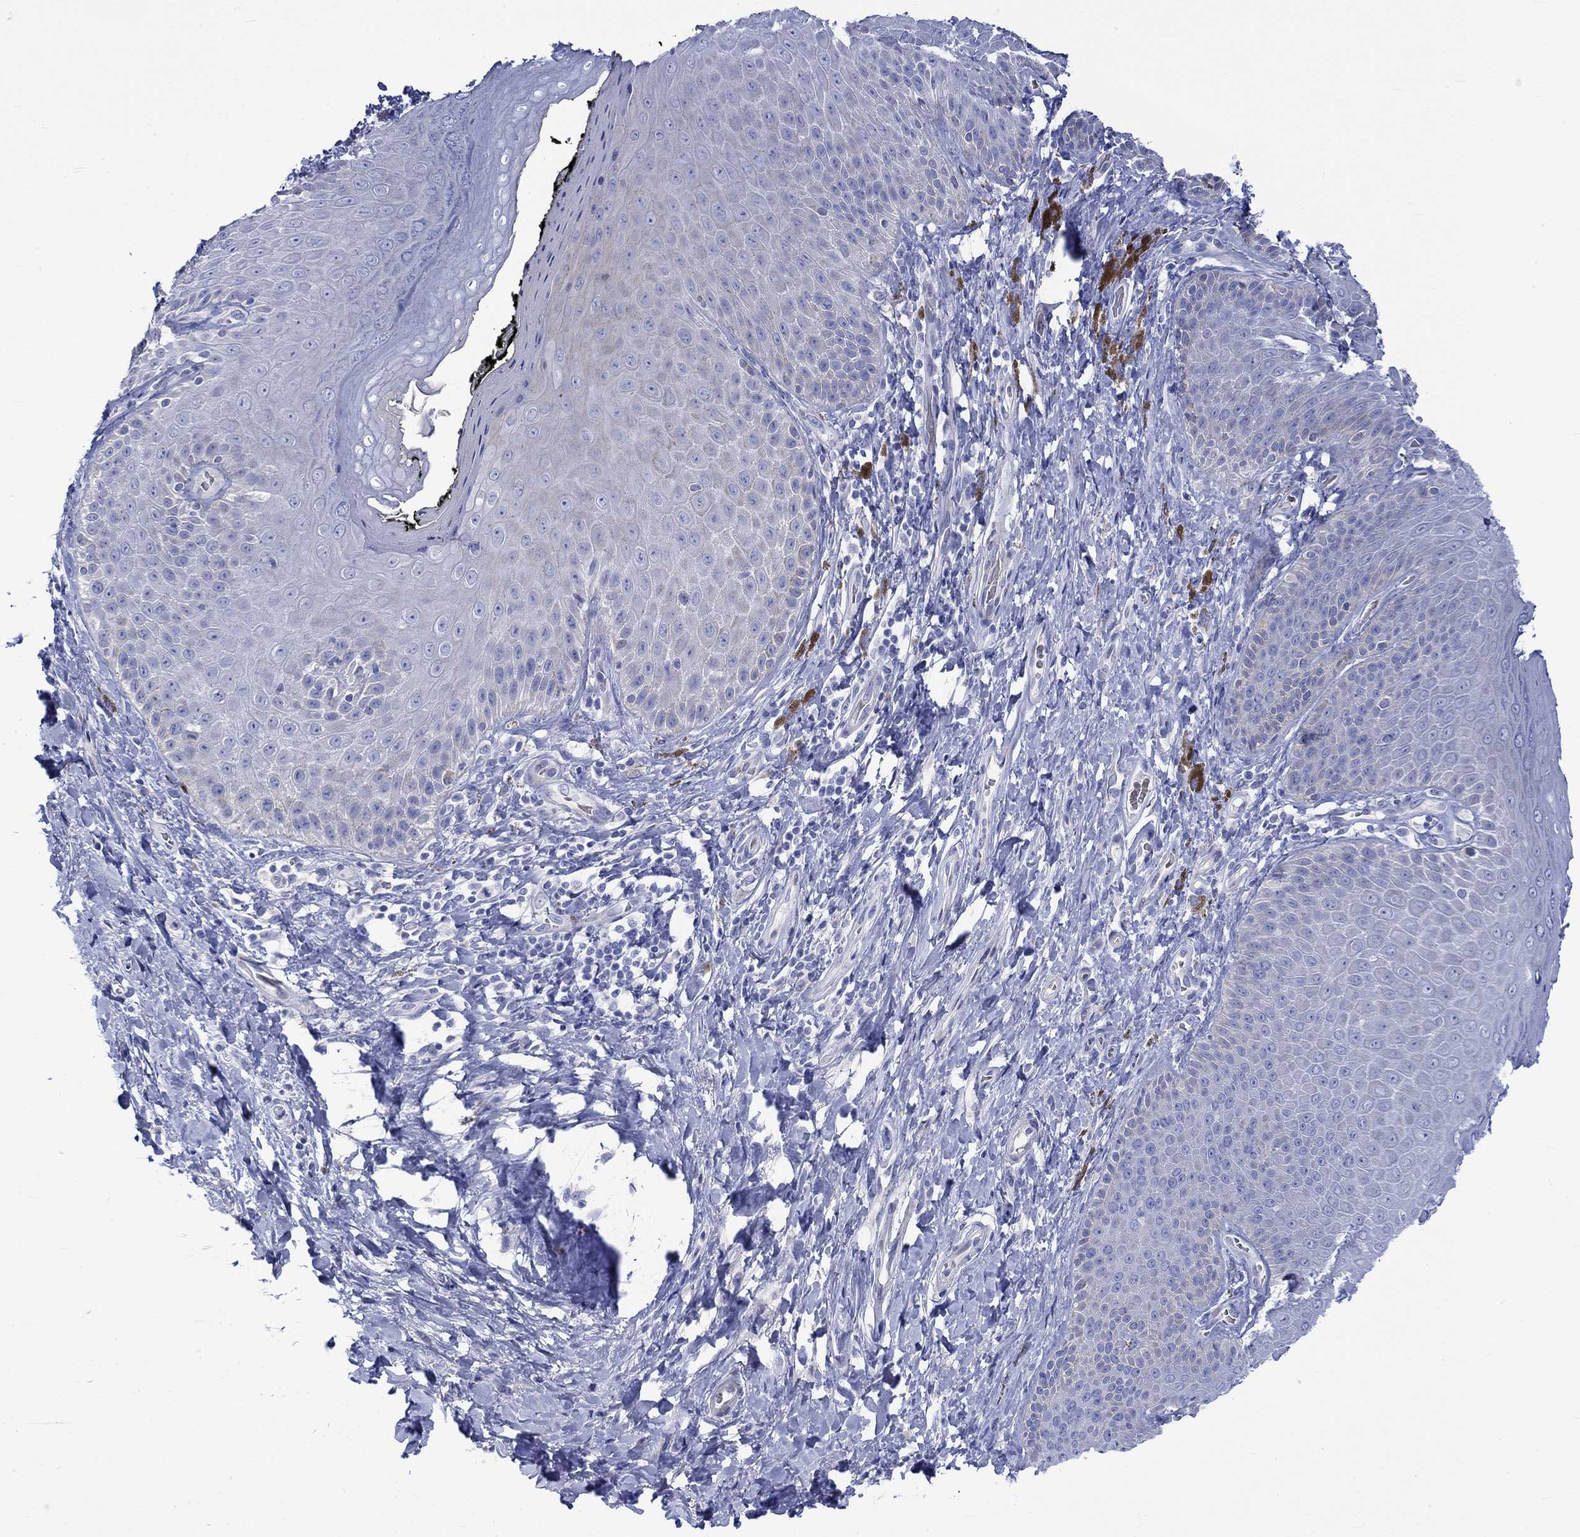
{"staining": {"intensity": "negative", "quantity": "none", "location": "none"}, "tissue": "skin", "cell_type": "Epidermal cells", "image_type": "normal", "snomed": [{"axis": "morphology", "description": "Normal tissue, NOS"}, {"axis": "topography", "description": "Skeletal muscle"}, {"axis": "topography", "description": "Anal"}, {"axis": "topography", "description": "Peripheral nerve tissue"}], "caption": "DAB (3,3'-diaminobenzidine) immunohistochemical staining of benign human skin exhibits no significant expression in epidermal cells. (Immunohistochemistry, brightfield microscopy, high magnification).", "gene": "NRIP3", "patient": {"sex": "male", "age": 53}}